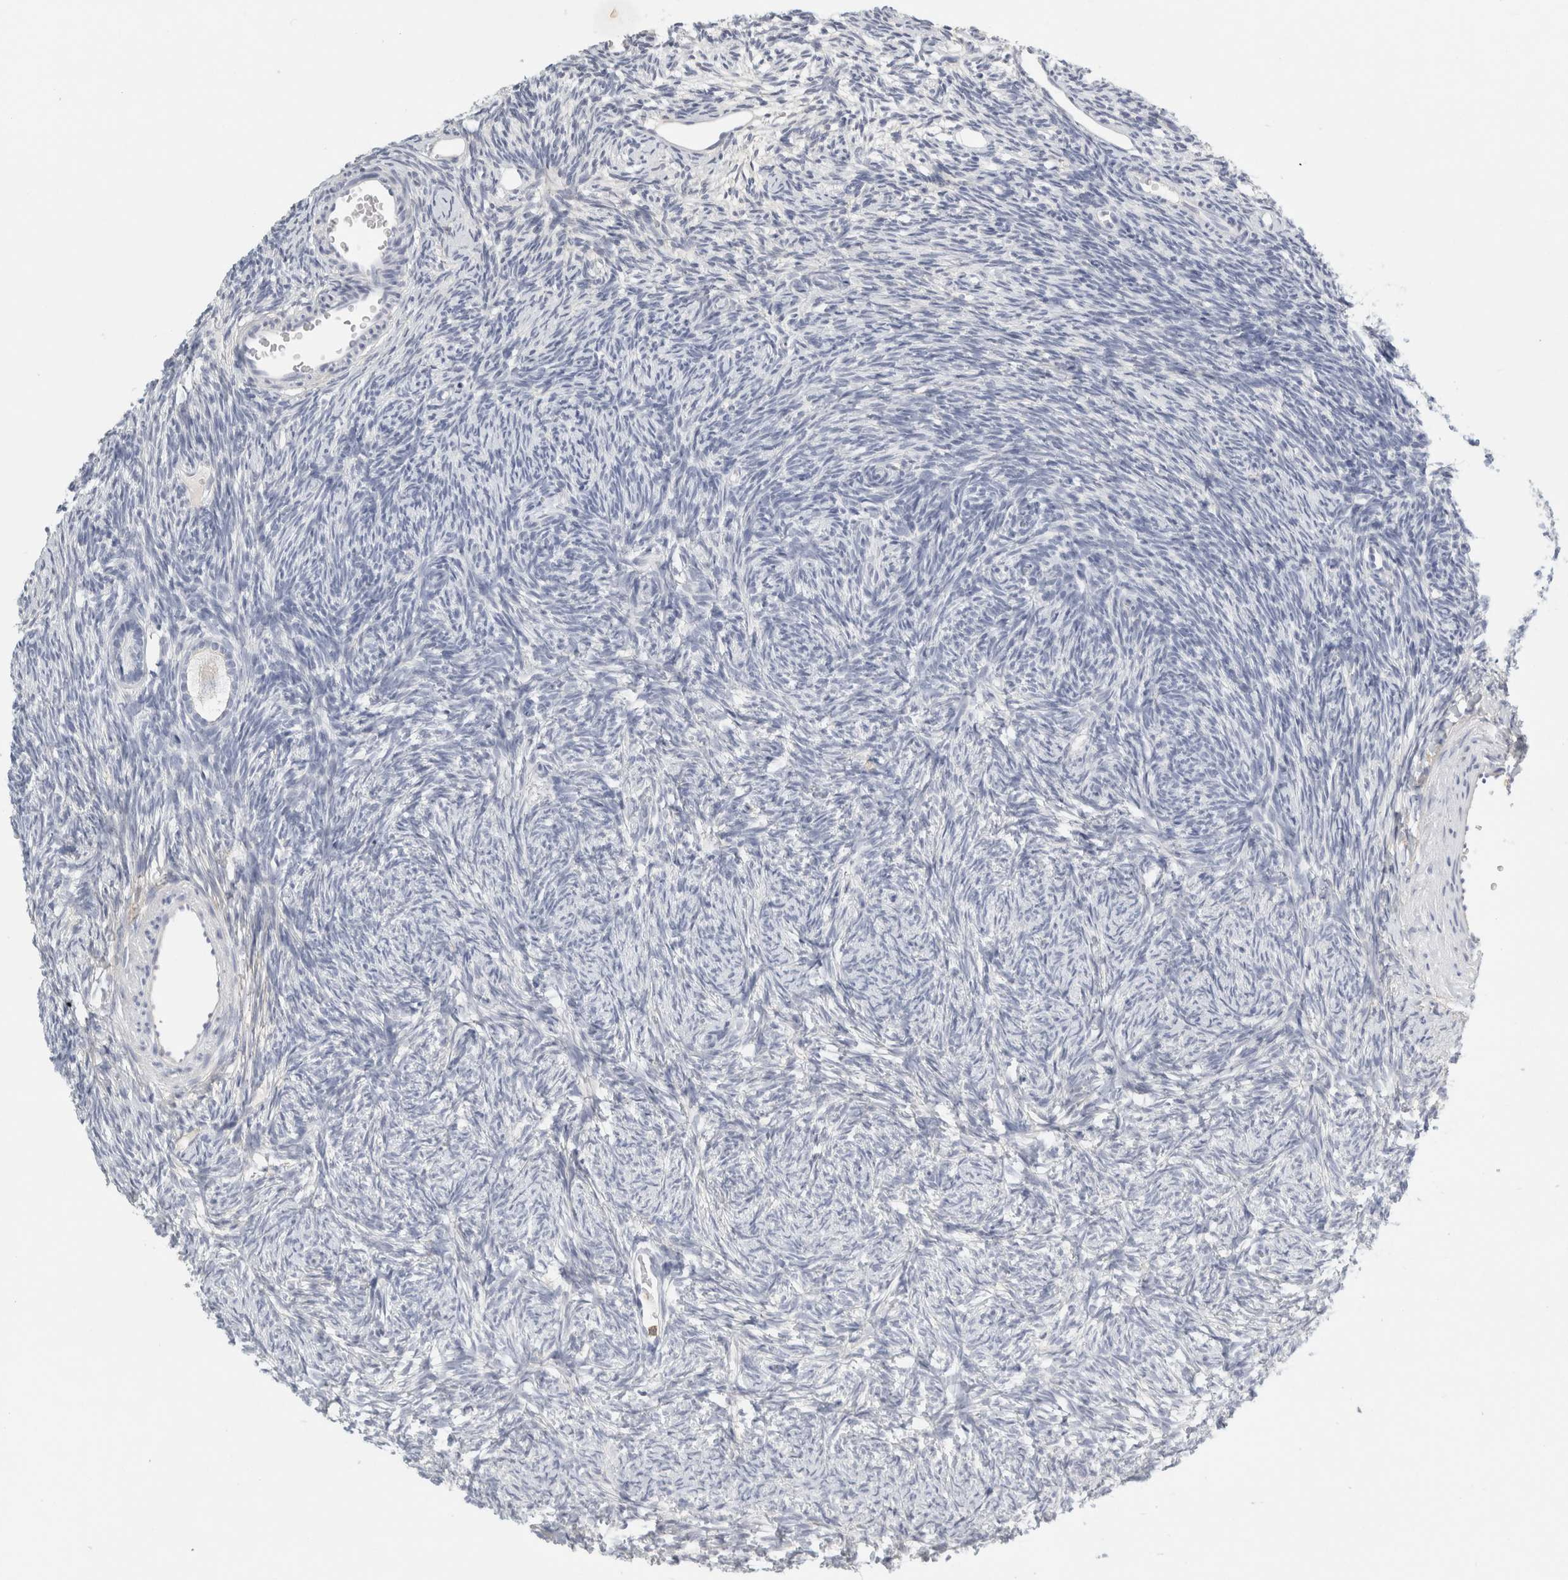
{"staining": {"intensity": "negative", "quantity": "none", "location": "none"}, "tissue": "ovary", "cell_type": "Follicle cells", "image_type": "normal", "snomed": [{"axis": "morphology", "description": "Normal tissue, NOS"}, {"axis": "topography", "description": "Ovary"}], "caption": "DAB immunohistochemical staining of benign ovary demonstrates no significant expression in follicle cells.", "gene": "FGL2", "patient": {"sex": "female", "age": 34}}